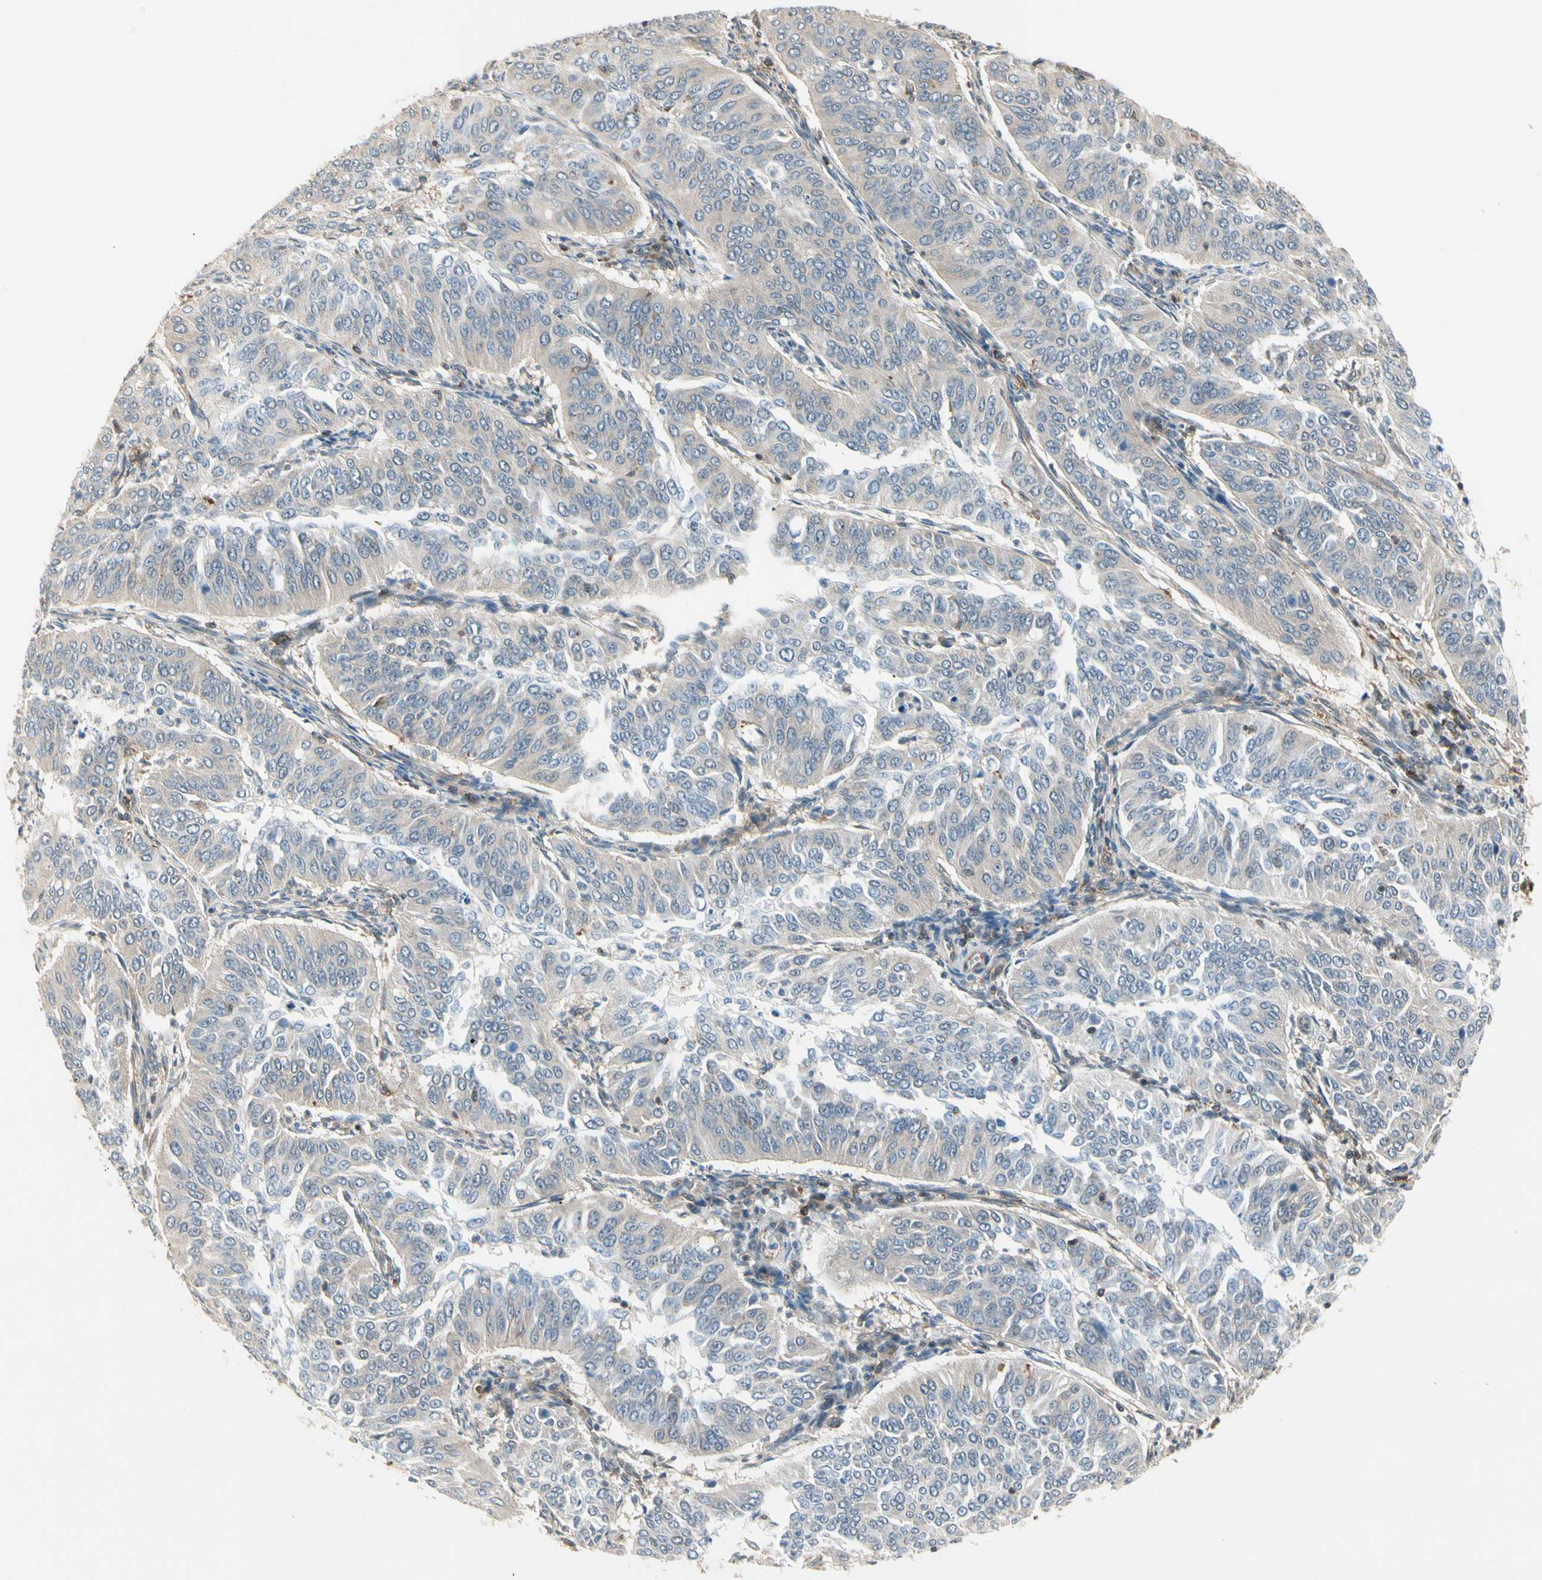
{"staining": {"intensity": "weak", "quantity": "25%-75%", "location": "cytoplasmic/membranous"}, "tissue": "cervical cancer", "cell_type": "Tumor cells", "image_type": "cancer", "snomed": [{"axis": "morphology", "description": "Normal tissue, NOS"}, {"axis": "morphology", "description": "Squamous cell carcinoma, NOS"}, {"axis": "topography", "description": "Cervix"}], "caption": "Immunohistochemistry (IHC) (DAB (3,3'-diaminobenzidine)) staining of cervical cancer displays weak cytoplasmic/membranous protein staining in approximately 25%-75% of tumor cells. The staining was performed using DAB to visualize the protein expression in brown, while the nuclei were stained in blue with hematoxylin (Magnification: 20x).", "gene": "OXSR1", "patient": {"sex": "female", "age": 39}}